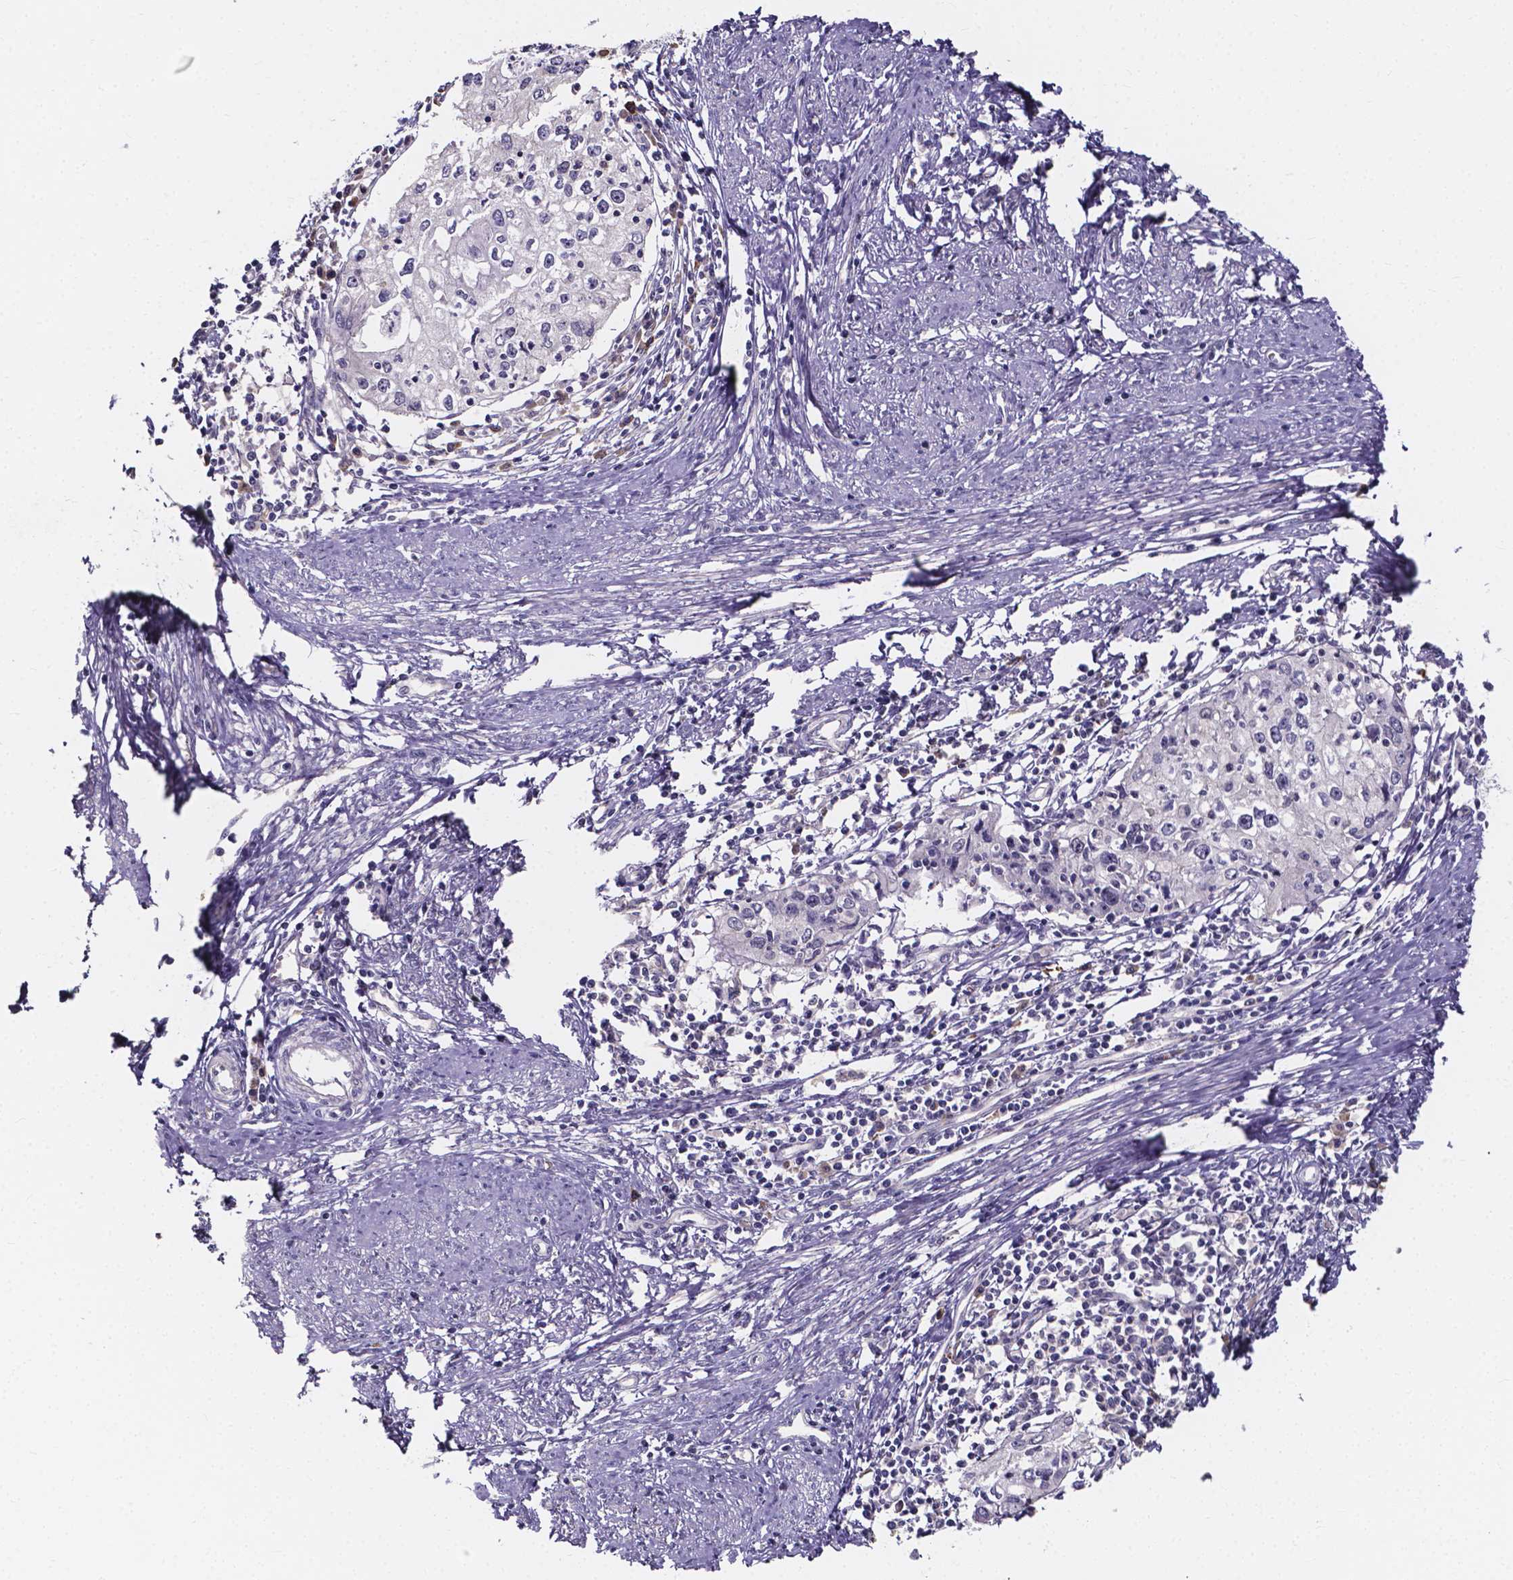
{"staining": {"intensity": "negative", "quantity": "none", "location": "none"}, "tissue": "cervical cancer", "cell_type": "Tumor cells", "image_type": "cancer", "snomed": [{"axis": "morphology", "description": "Squamous cell carcinoma, NOS"}, {"axis": "topography", "description": "Cervix"}], "caption": "The photomicrograph displays no significant staining in tumor cells of cervical cancer (squamous cell carcinoma). (Immunohistochemistry (ihc), brightfield microscopy, high magnification).", "gene": "SPOCD1", "patient": {"sex": "female", "age": 40}}